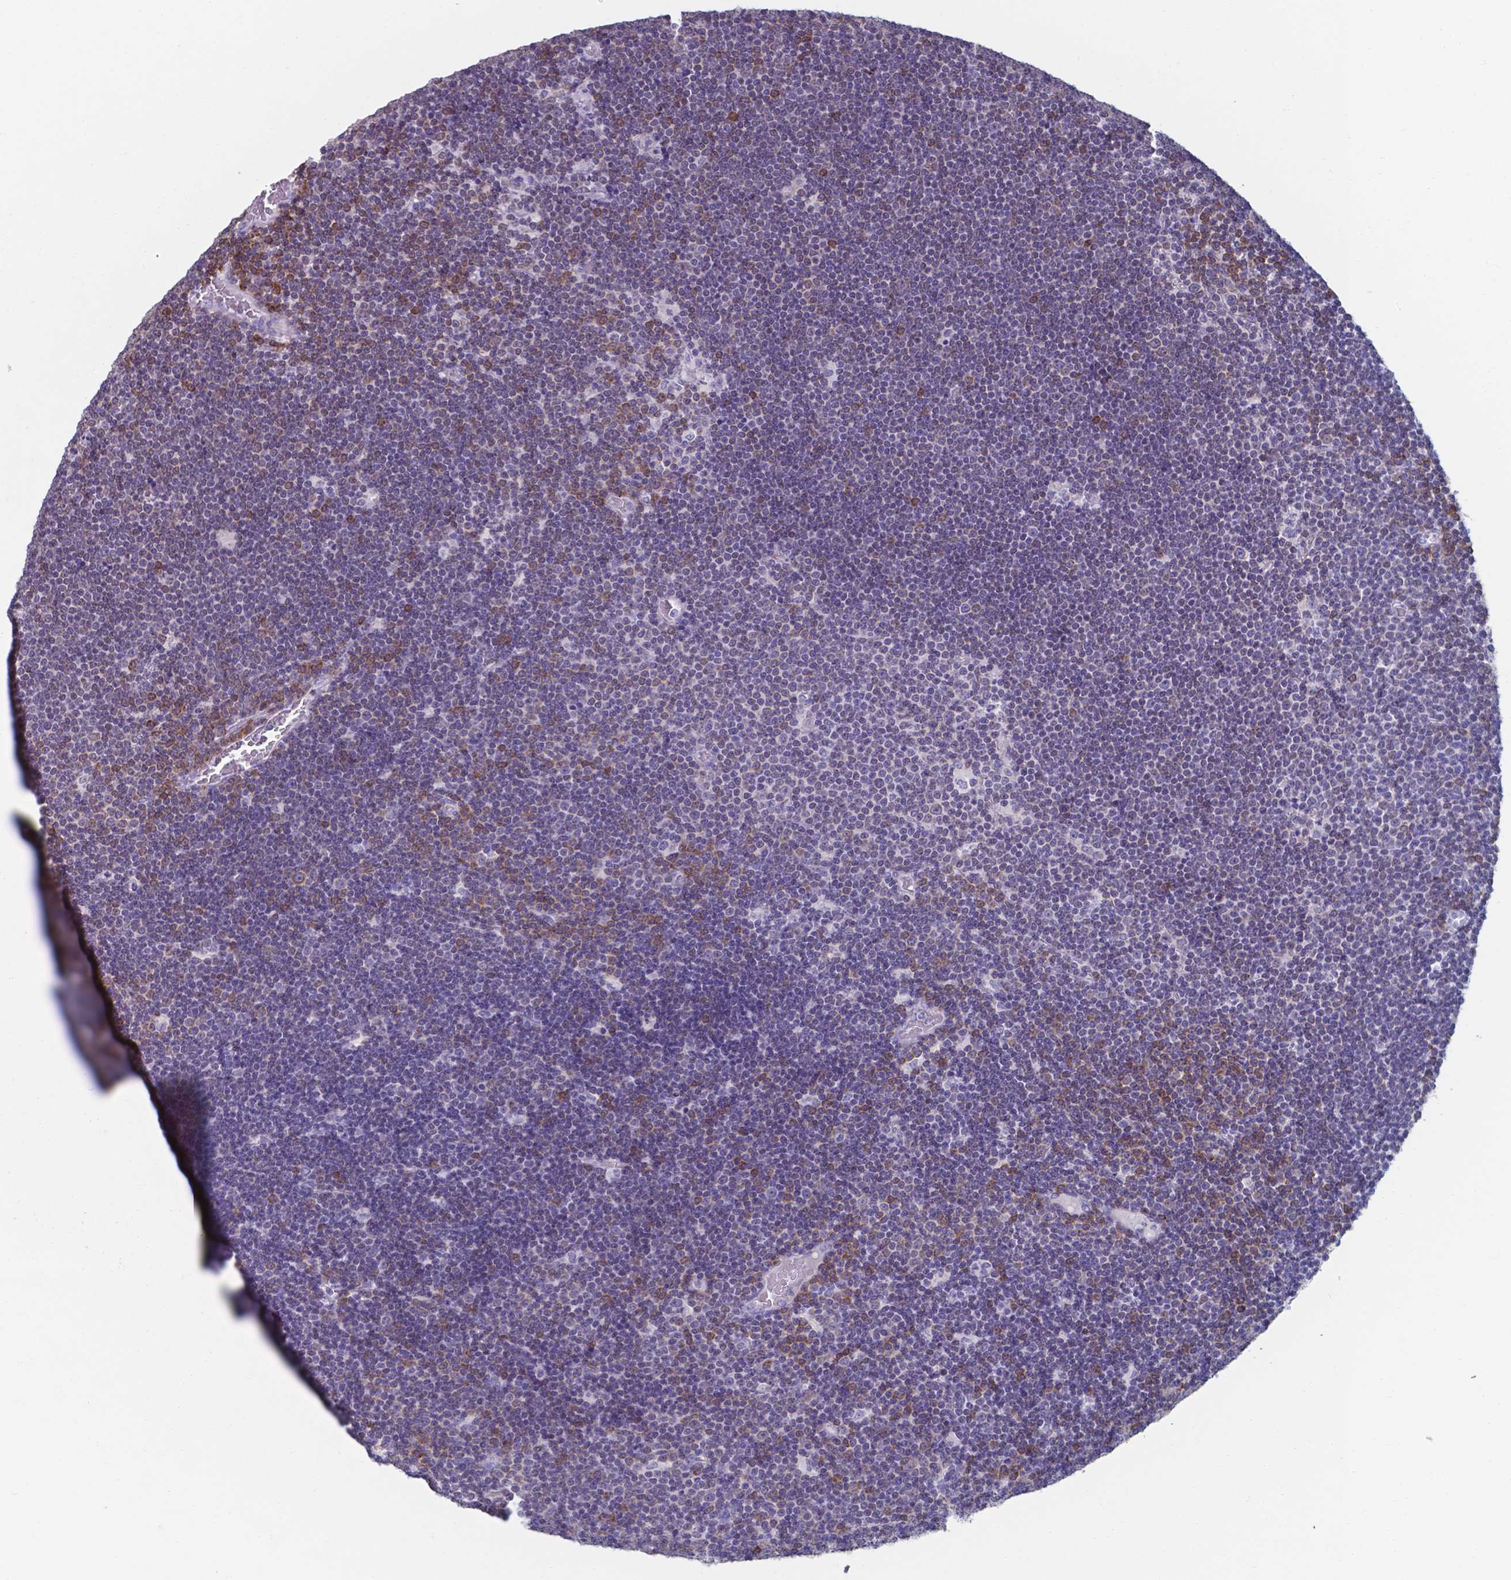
{"staining": {"intensity": "negative", "quantity": "none", "location": "none"}, "tissue": "lymphoma", "cell_type": "Tumor cells", "image_type": "cancer", "snomed": [{"axis": "morphology", "description": "Malignant lymphoma, non-Hodgkin's type, Low grade"}, {"axis": "topography", "description": "Brain"}], "caption": "A micrograph of lymphoma stained for a protein displays no brown staining in tumor cells.", "gene": "UBE2J1", "patient": {"sex": "female", "age": 66}}